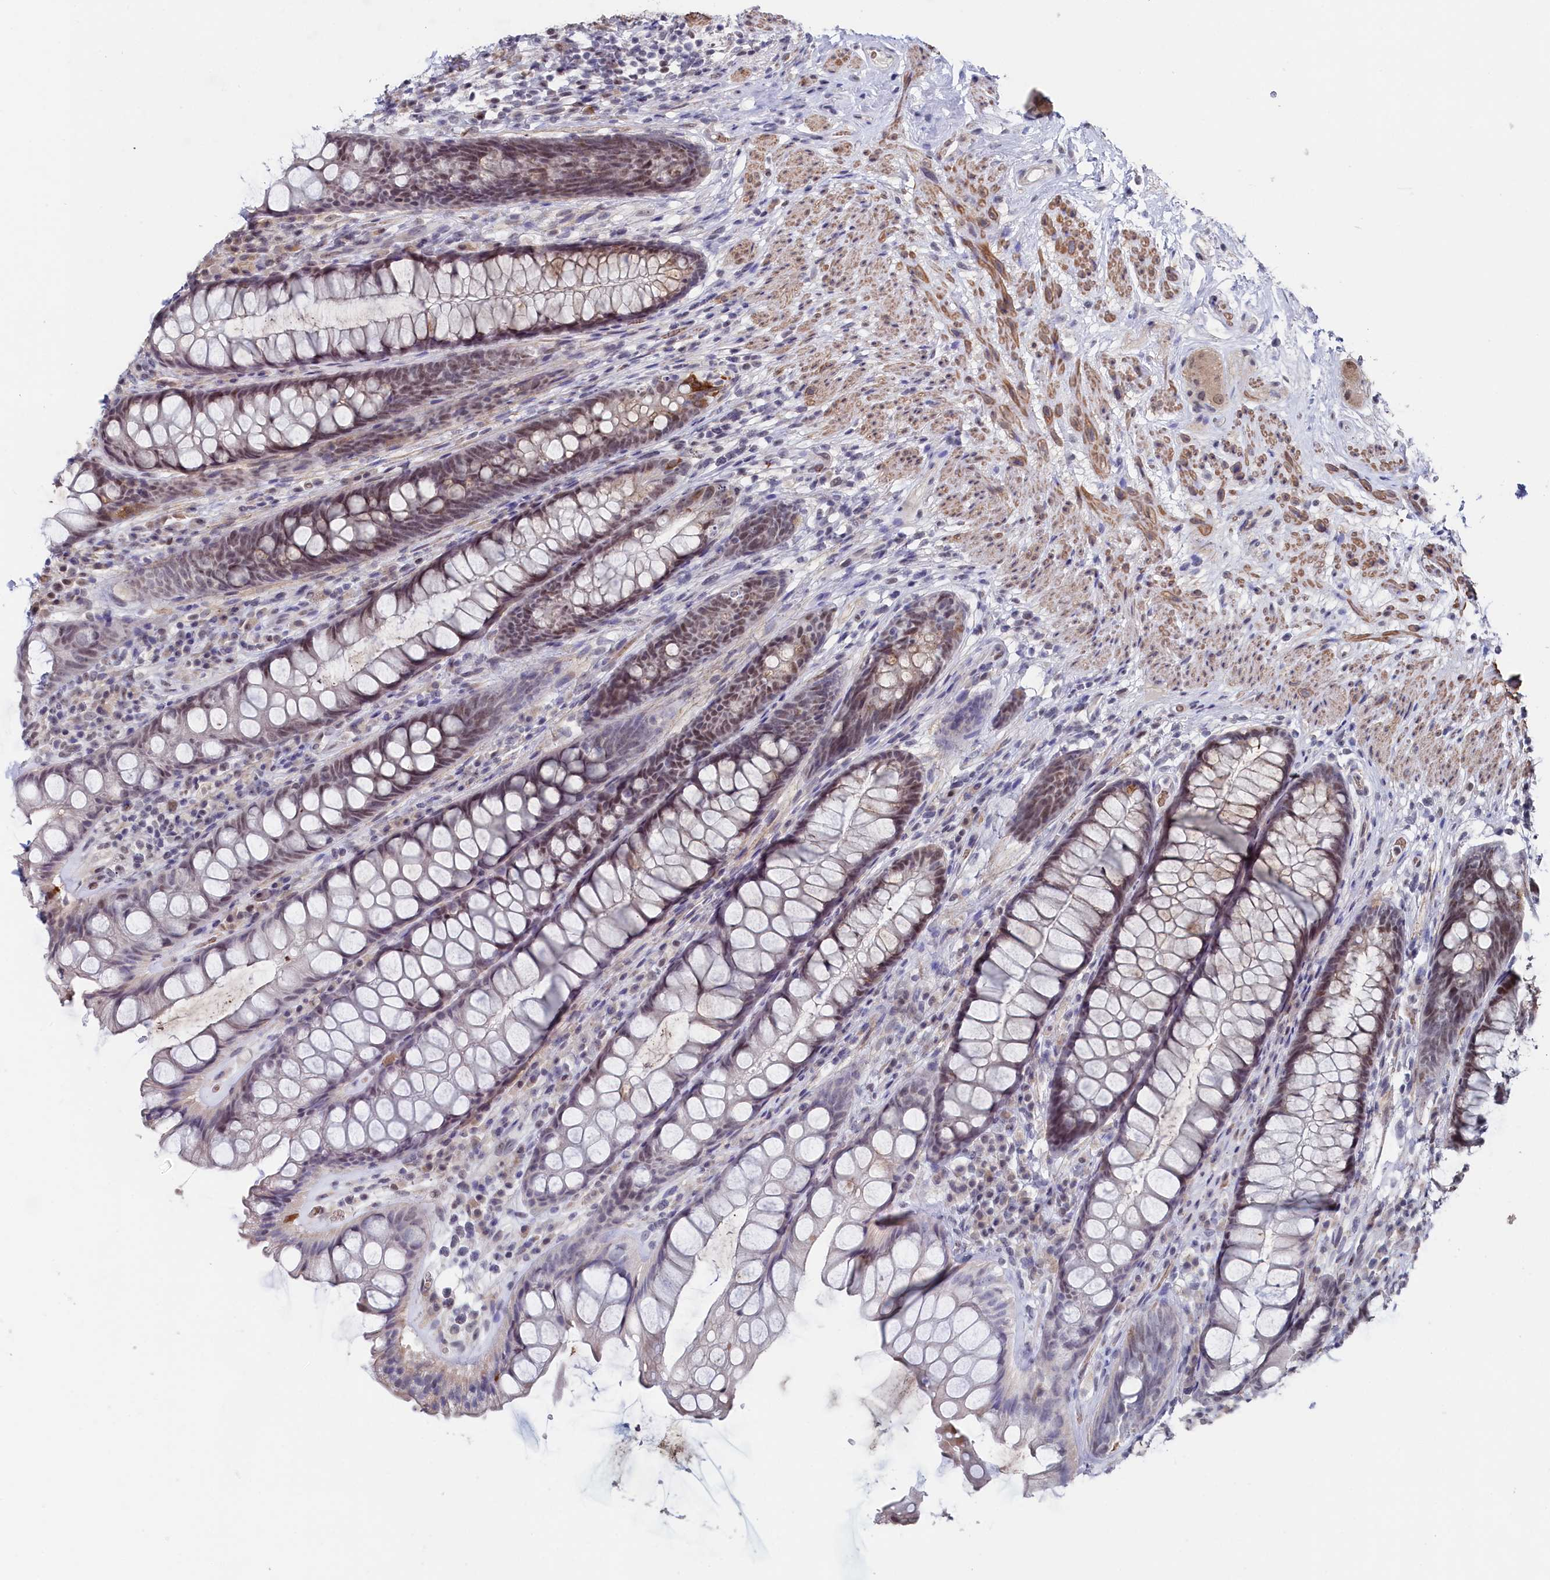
{"staining": {"intensity": "moderate", "quantity": "<25%", "location": "cytoplasmic/membranous,nuclear"}, "tissue": "rectum", "cell_type": "Glandular cells", "image_type": "normal", "snomed": [{"axis": "morphology", "description": "Normal tissue, NOS"}, {"axis": "topography", "description": "Rectum"}], "caption": "Protein expression analysis of unremarkable rectum demonstrates moderate cytoplasmic/membranous,nuclear expression in about <25% of glandular cells. (DAB IHC with brightfield microscopy, high magnification).", "gene": "TIGD4", "patient": {"sex": "male", "age": 74}}